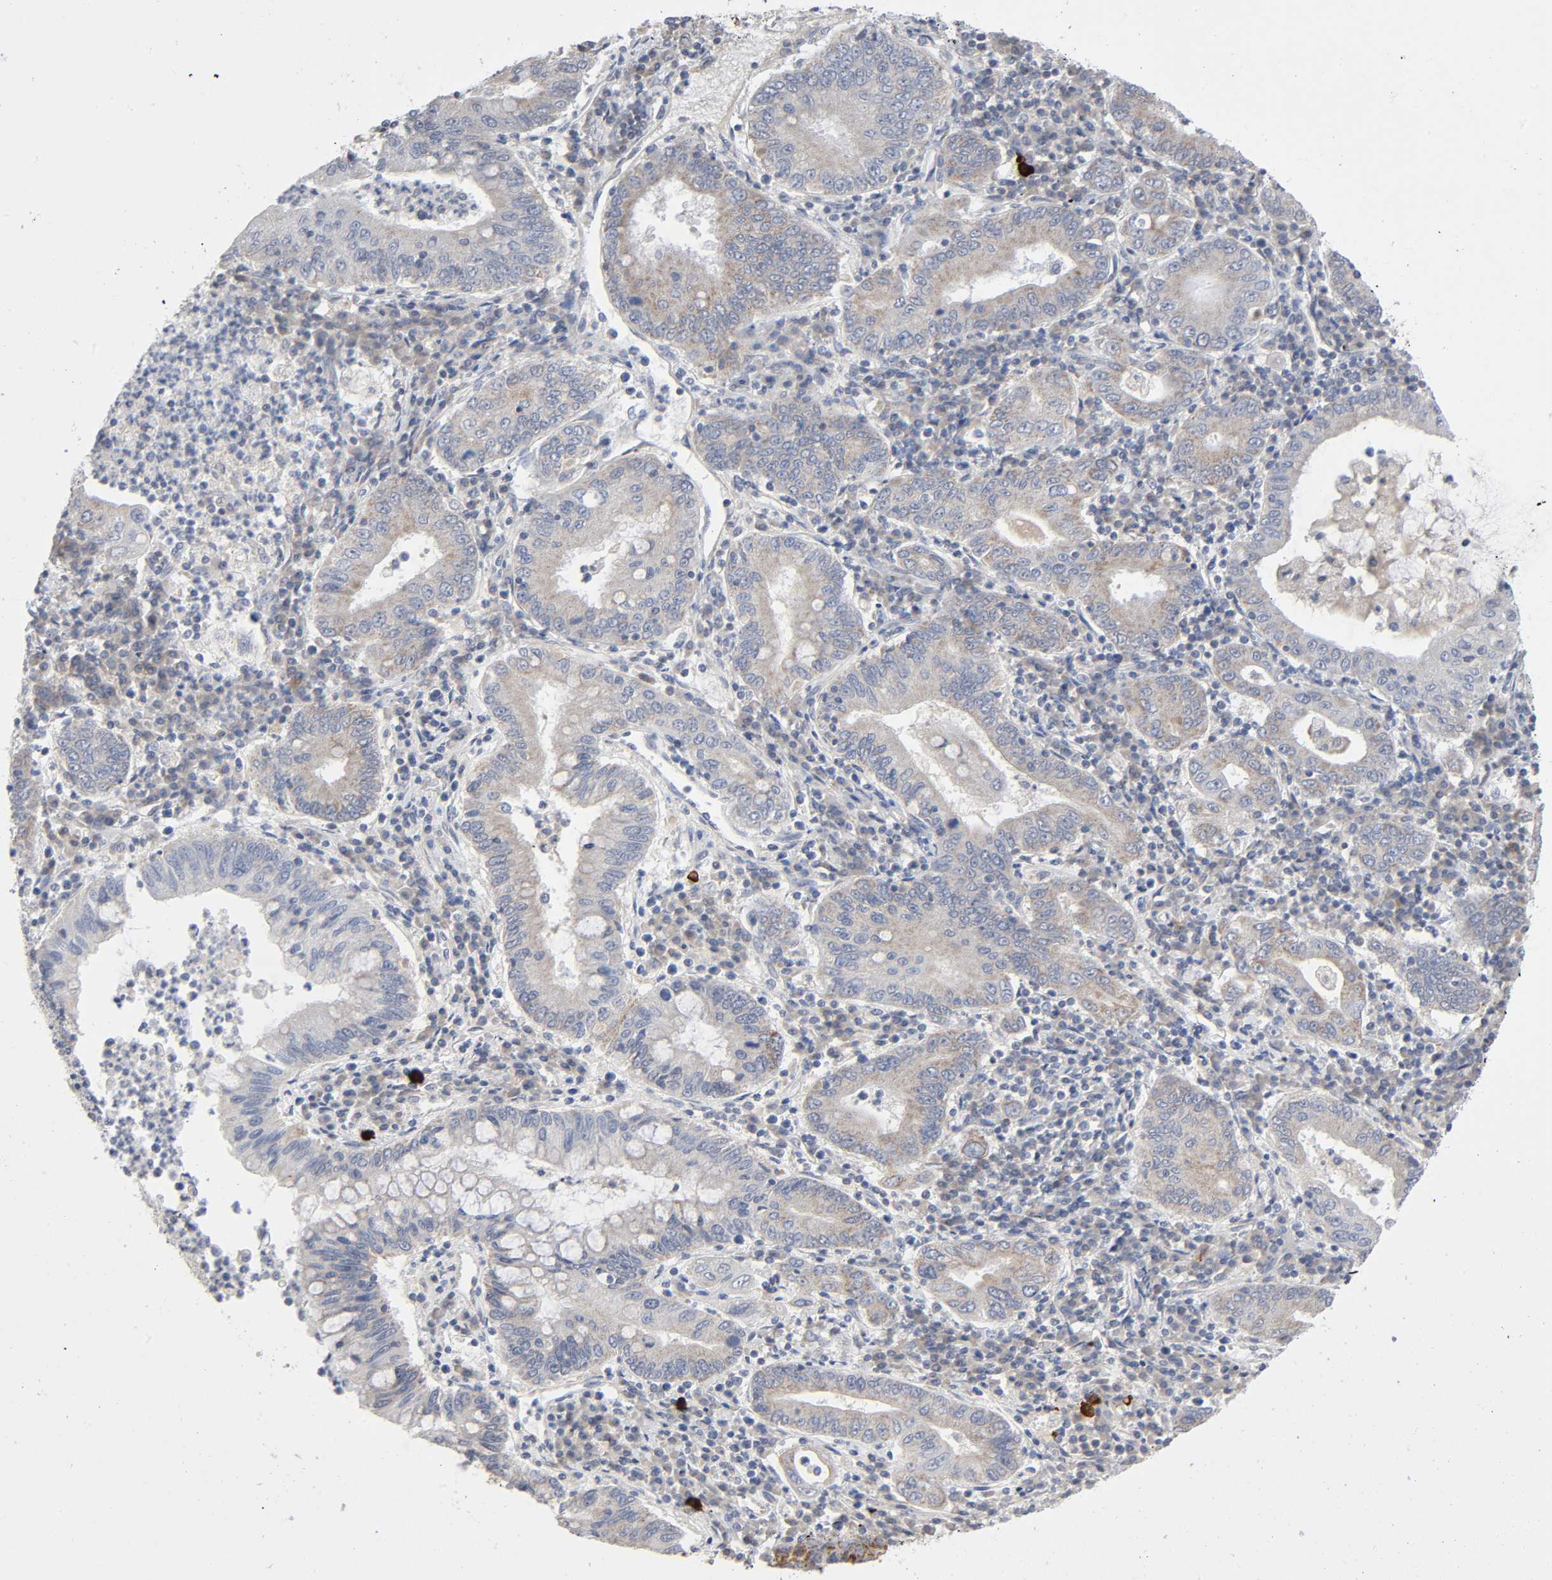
{"staining": {"intensity": "weak", "quantity": ">75%", "location": "cytoplasmic/membranous"}, "tissue": "stomach cancer", "cell_type": "Tumor cells", "image_type": "cancer", "snomed": [{"axis": "morphology", "description": "Normal tissue, NOS"}, {"axis": "morphology", "description": "Adenocarcinoma, NOS"}, {"axis": "topography", "description": "Esophagus"}, {"axis": "topography", "description": "Stomach, upper"}, {"axis": "topography", "description": "Peripheral nerve tissue"}], "caption": "A low amount of weak cytoplasmic/membranous expression is identified in about >75% of tumor cells in stomach cancer tissue.", "gene": "SYT16", "patient": {"sex": "male", "age": 62}}